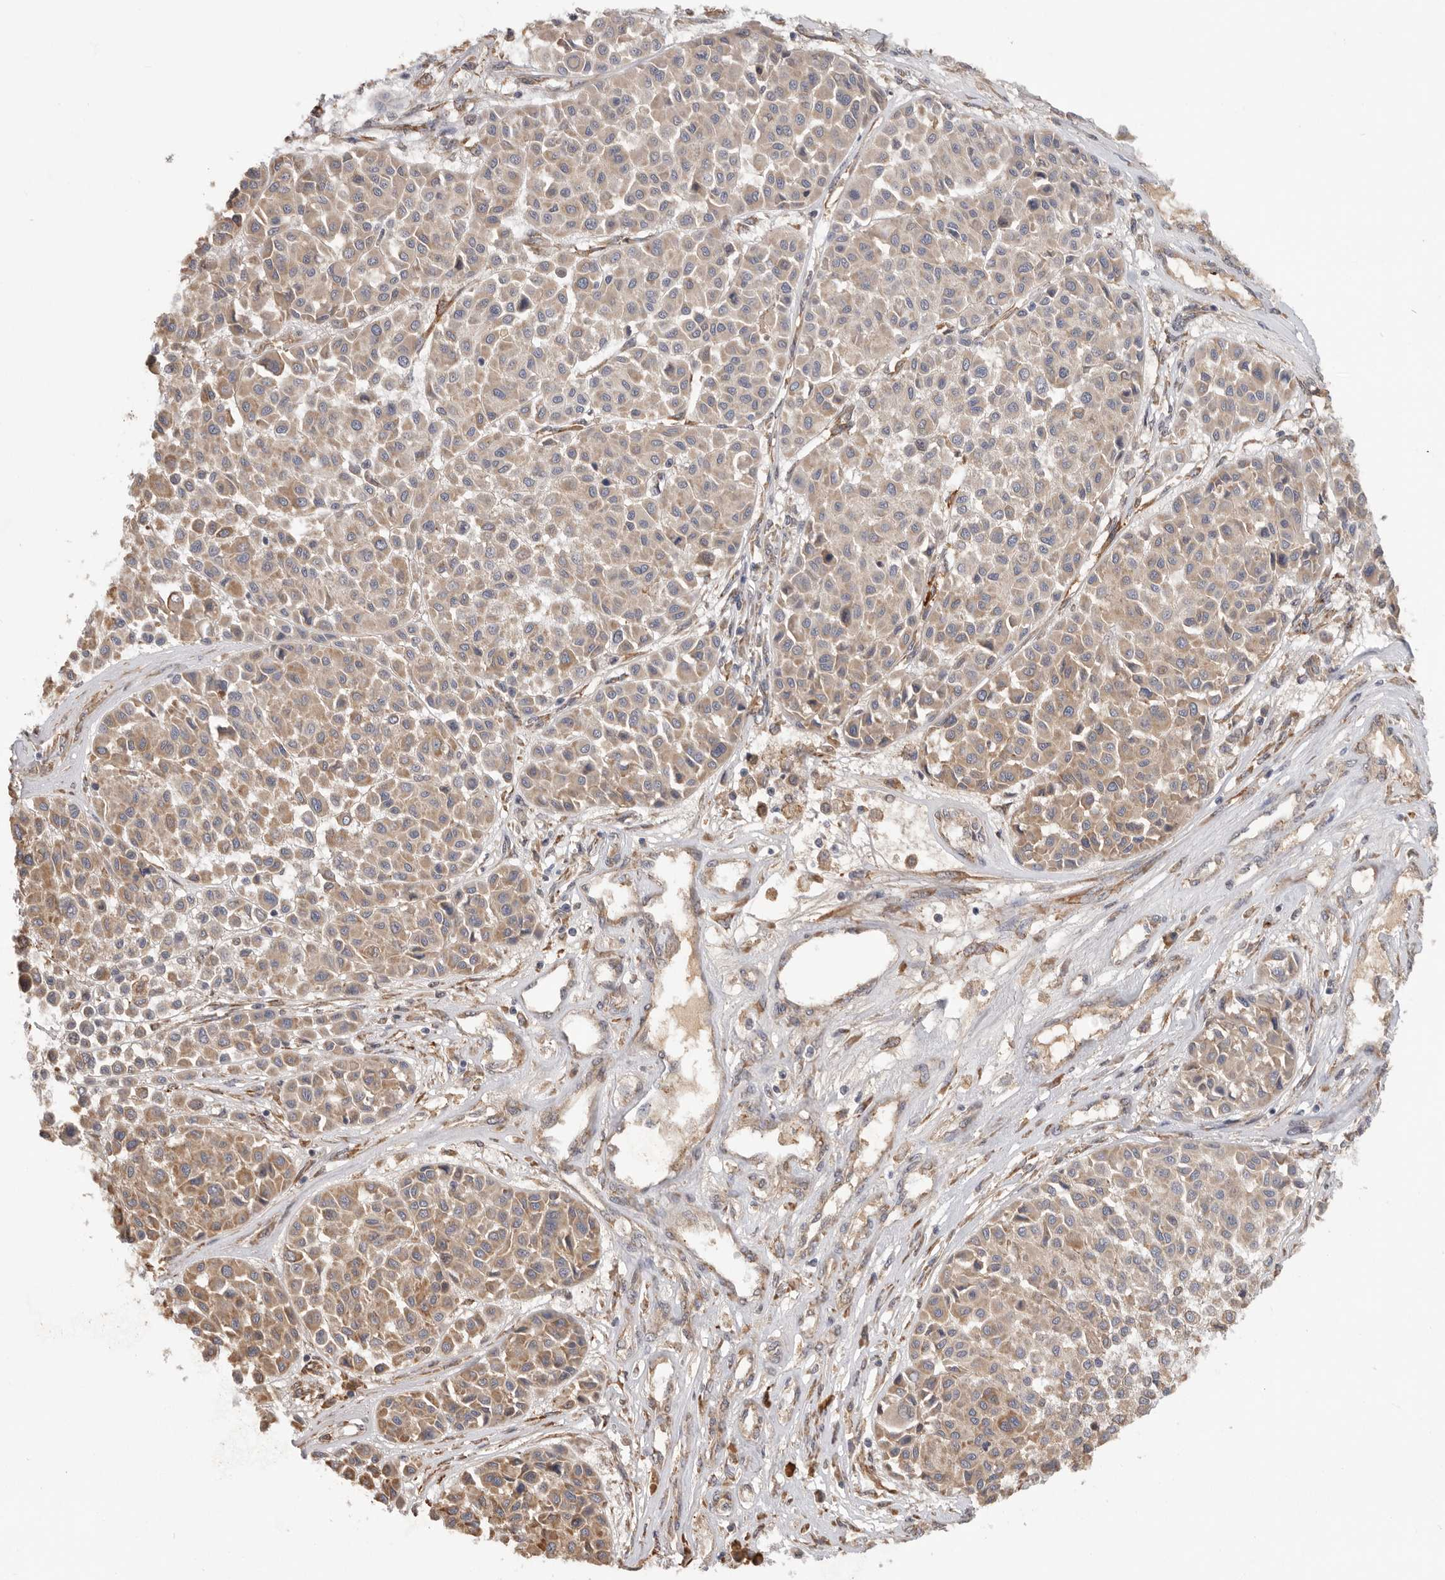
{"staining": {"intensity": "weak", "quantity": ">75%", "location": "cytoplasmic/membranous"}, "tissue": "melanoma", "cell_type": "Tumor cells", "image_type": "cancer", "snomed": [{"axis": "morphology", "description": "Malignant melanoma, Metastatic site"}, {"axis": "topography", "description": "Soft tissue"}], "caption": "Immunohistochemistry histopathology image of melanoma stained for a protein (brown), which displays low levels of weak cytoplasmic/membranous positivity in about >75% of tumor cells.", "gene": "CDC42BPB", "patient": {"sex": "male", "age": 41}}